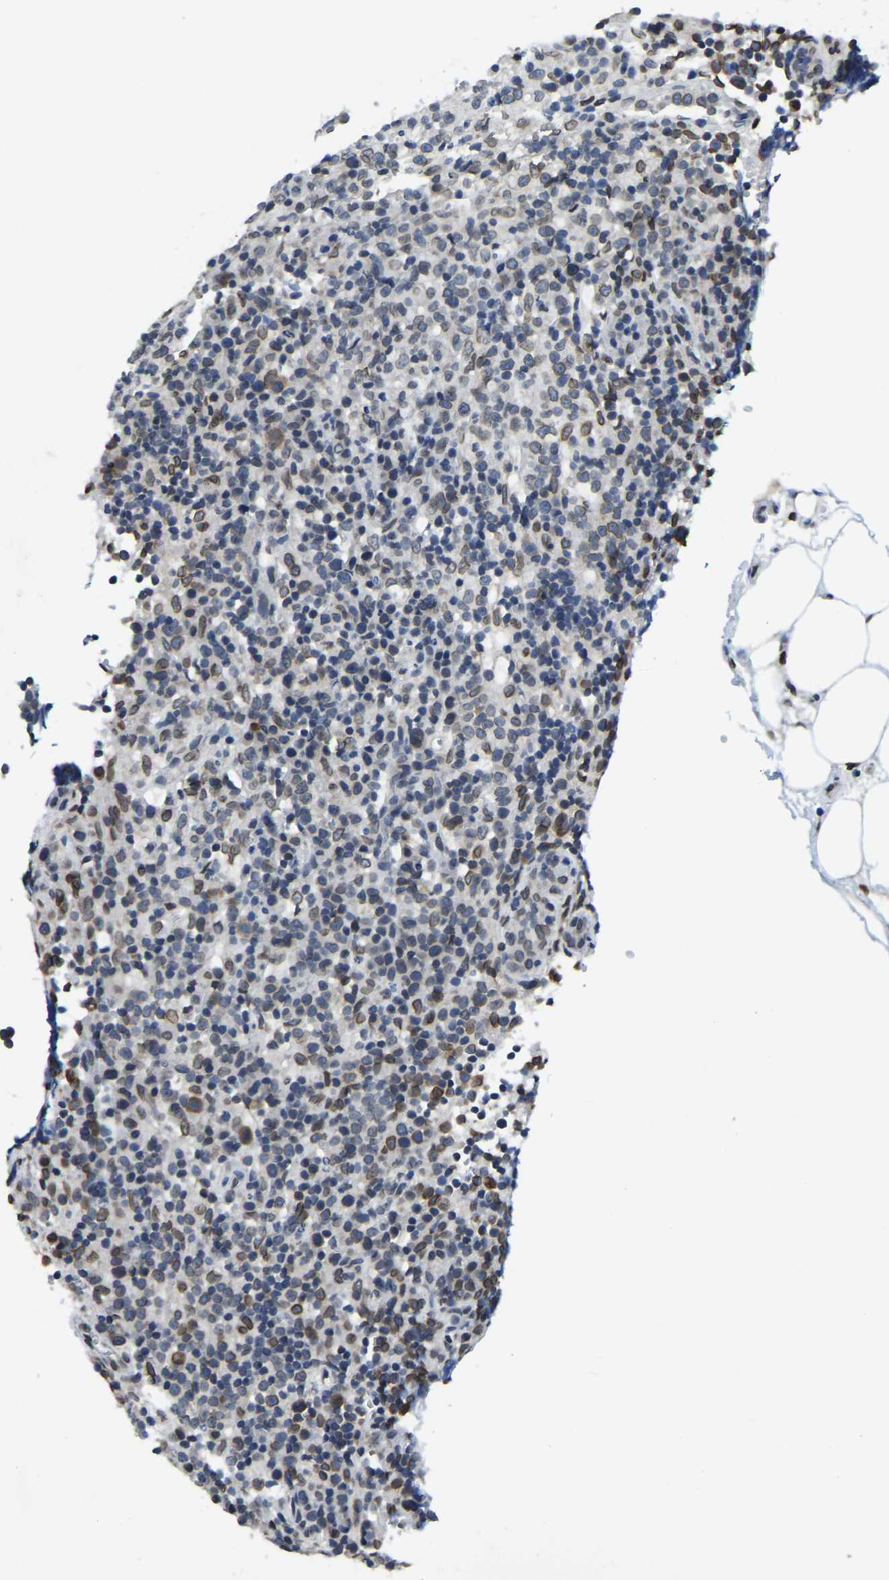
{"staining": {"intensity": "moderate", "quantity": "25%-75%", "location": "cytoplasmic/membranous,nuclear"}, "tissue": "lymphoma", "cell_type": "Tumor cells", "image_type": "cancer", "snomed": [{"axis": "morphology", "description": "Malignant lymphoma, non-Hodgkin's type, High grade"}, {"axis": "topography", "description": "Lymph node"}], "caption": "Immunohistochemical staining of human malignant lymphoma, non-Hodgkin's type (high-grade) demonstrates medium levels of moderate cytoplasmic/membranous and nuclear staining in approximately 25%-75% of tumor cells. Using DAB (3,3'-diaminobenzidine) (brown) and hematoxylin (blue) stains, captured at high magnification using brightfield microscopy.", "gene": "RANBP2", "patient": {"sex": "female", "age": 76}}